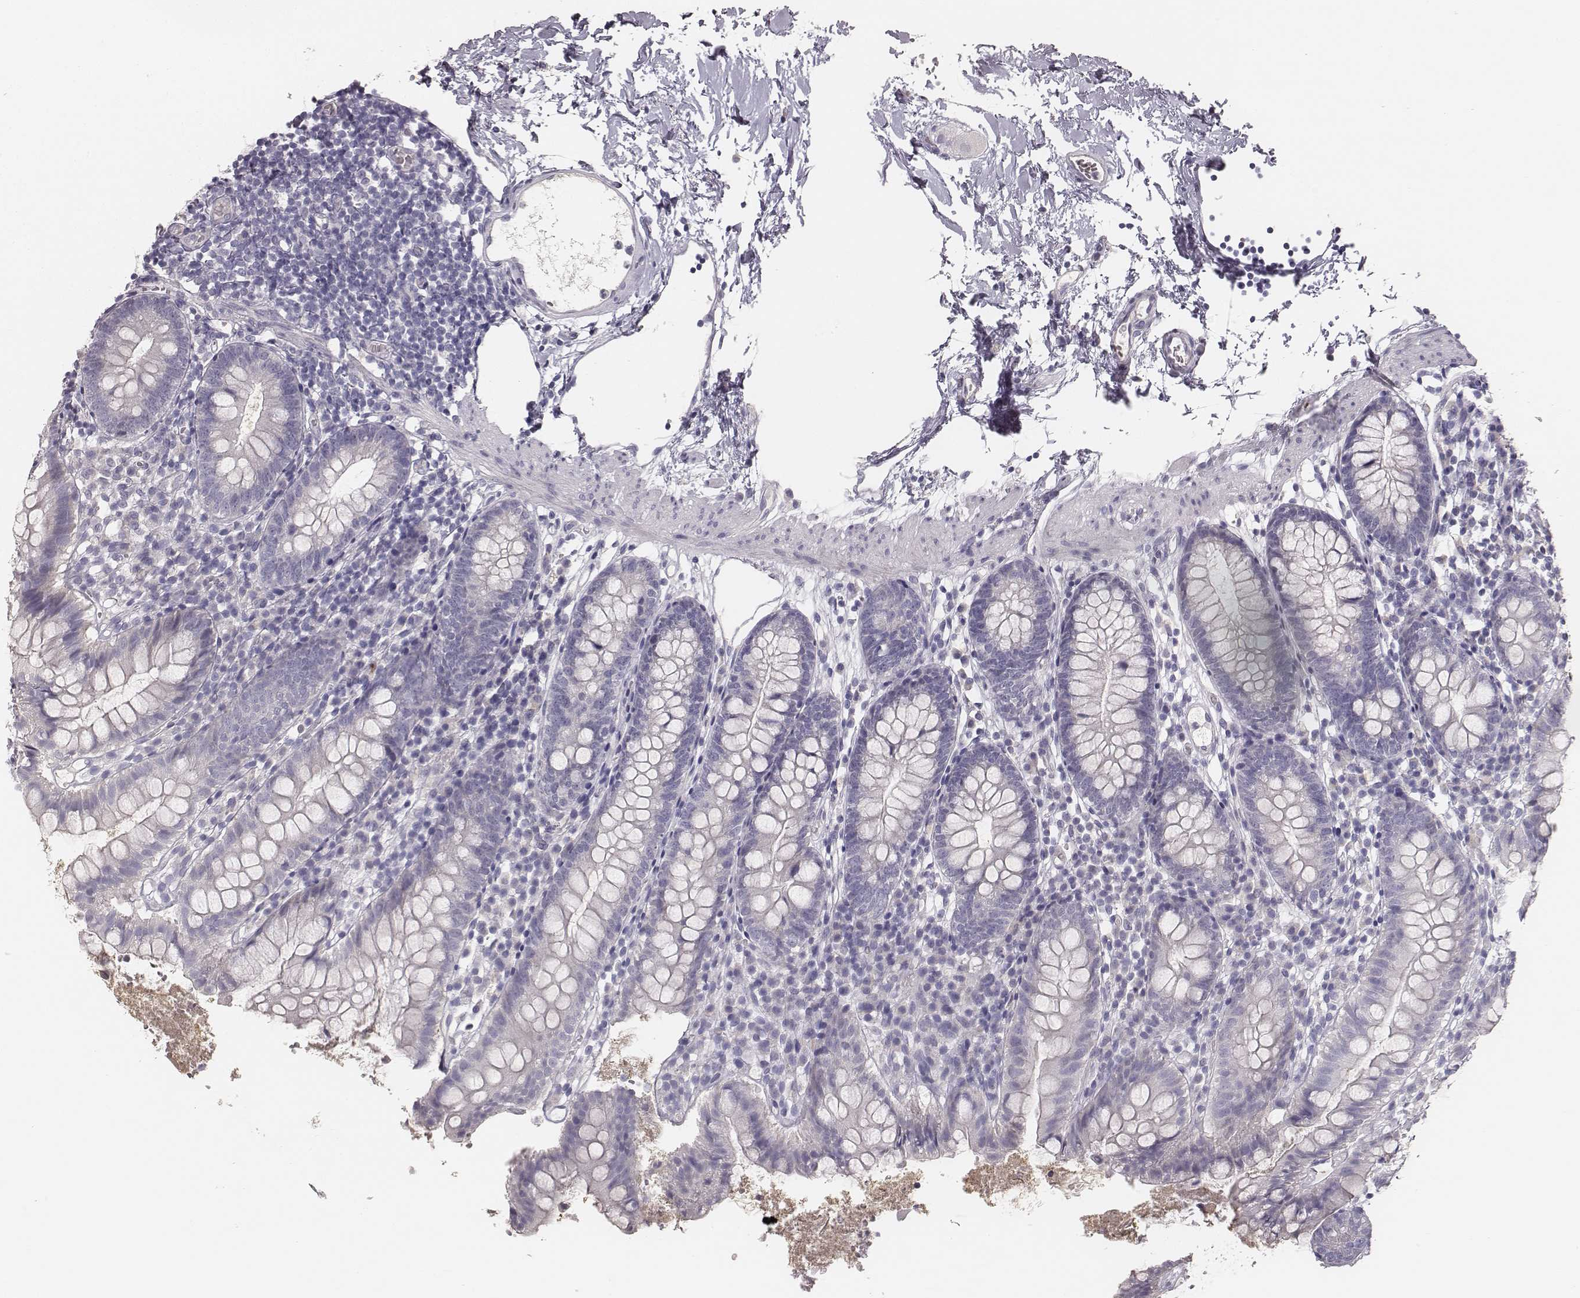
{"staining": {"intensity": "negative", "quantity": "none", "location": "none"}, "tissue": "small intestine", "cell_type": "Glandular cells", "image_type": "normal", "snomed": [{"axis": "morphology", "description": "Normal tissue, NOS"}, {"axis": "topography", "description": "Small intestine"}], "caption": "This micrograph is of unremarkable small intestine stained with immunohistochemistry to label a protein in brown with the nuclei are counter-stained blue. There is no staining in glandular cells.", "gene": "MYH6", "patient": {"sex": "female", "age": 90}}